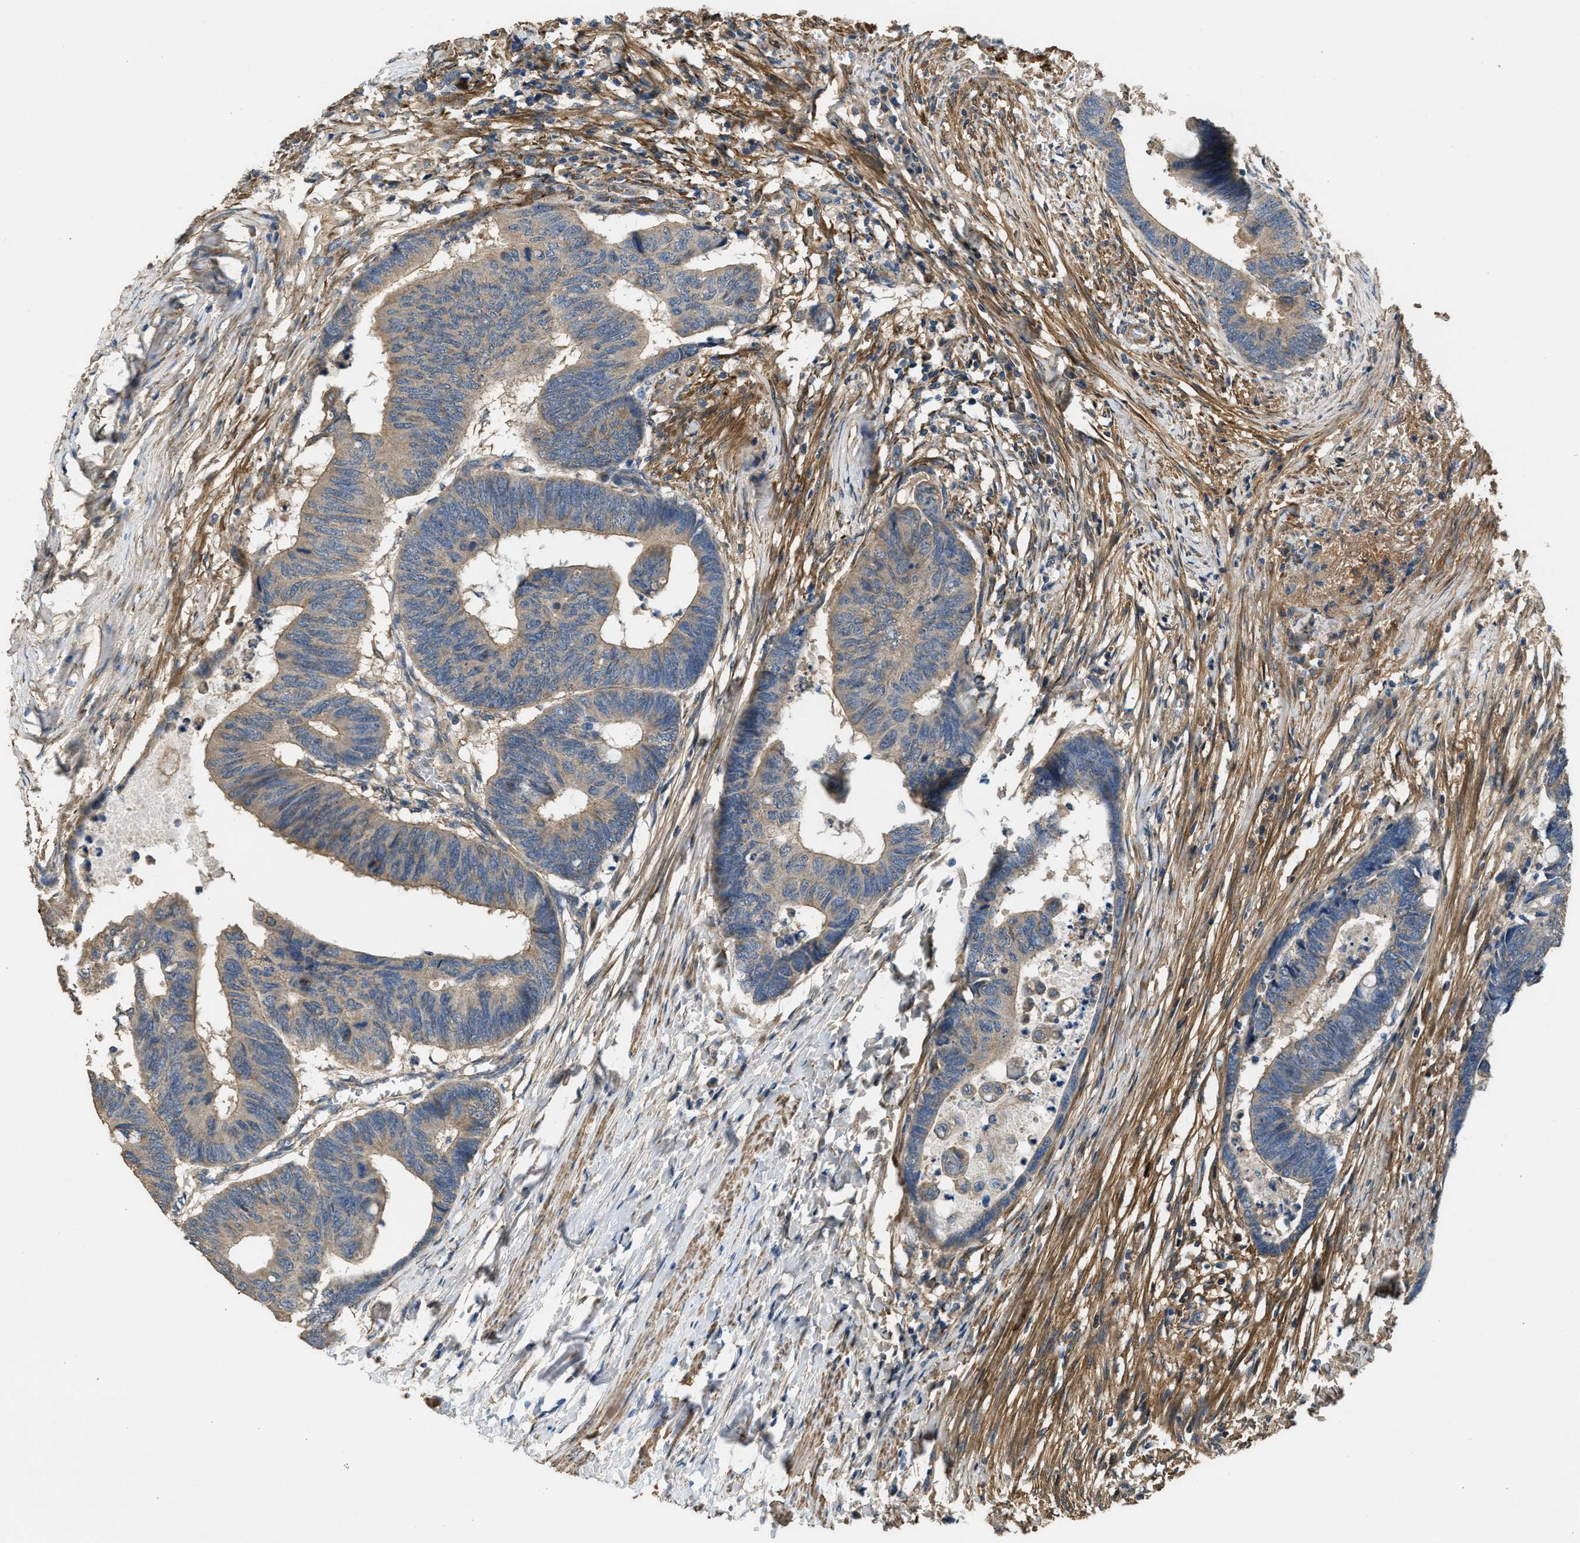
{"staining": {"intensity": "moderate", "quantity": ">75%", "location": "cytoplasmic/membranous"}, "tissue": "colorectal cancer", "cell_type": "Tumor cells", "image_type": "cancer", "snomed": [{"axis": "morphology", "description": "Normal tissue, NOS"}, {"axis": "morphology", "description": "Adenocarcinoma, NOS"}, {"axis": "topography", "description": "Rectum"}, {"axis": "topography", "description": "Peripheral nerve tissue"}], "caption": "Protein expression analysis of colorectal adenocarcinoma reveals moderate cytoplasmic/membranous positivity in approximately >75% of tumor cells. (IHC, brightfield microscopy, high magnification).", "gene": "THBS2", "patient": {"sex": "male", "age": 92}}